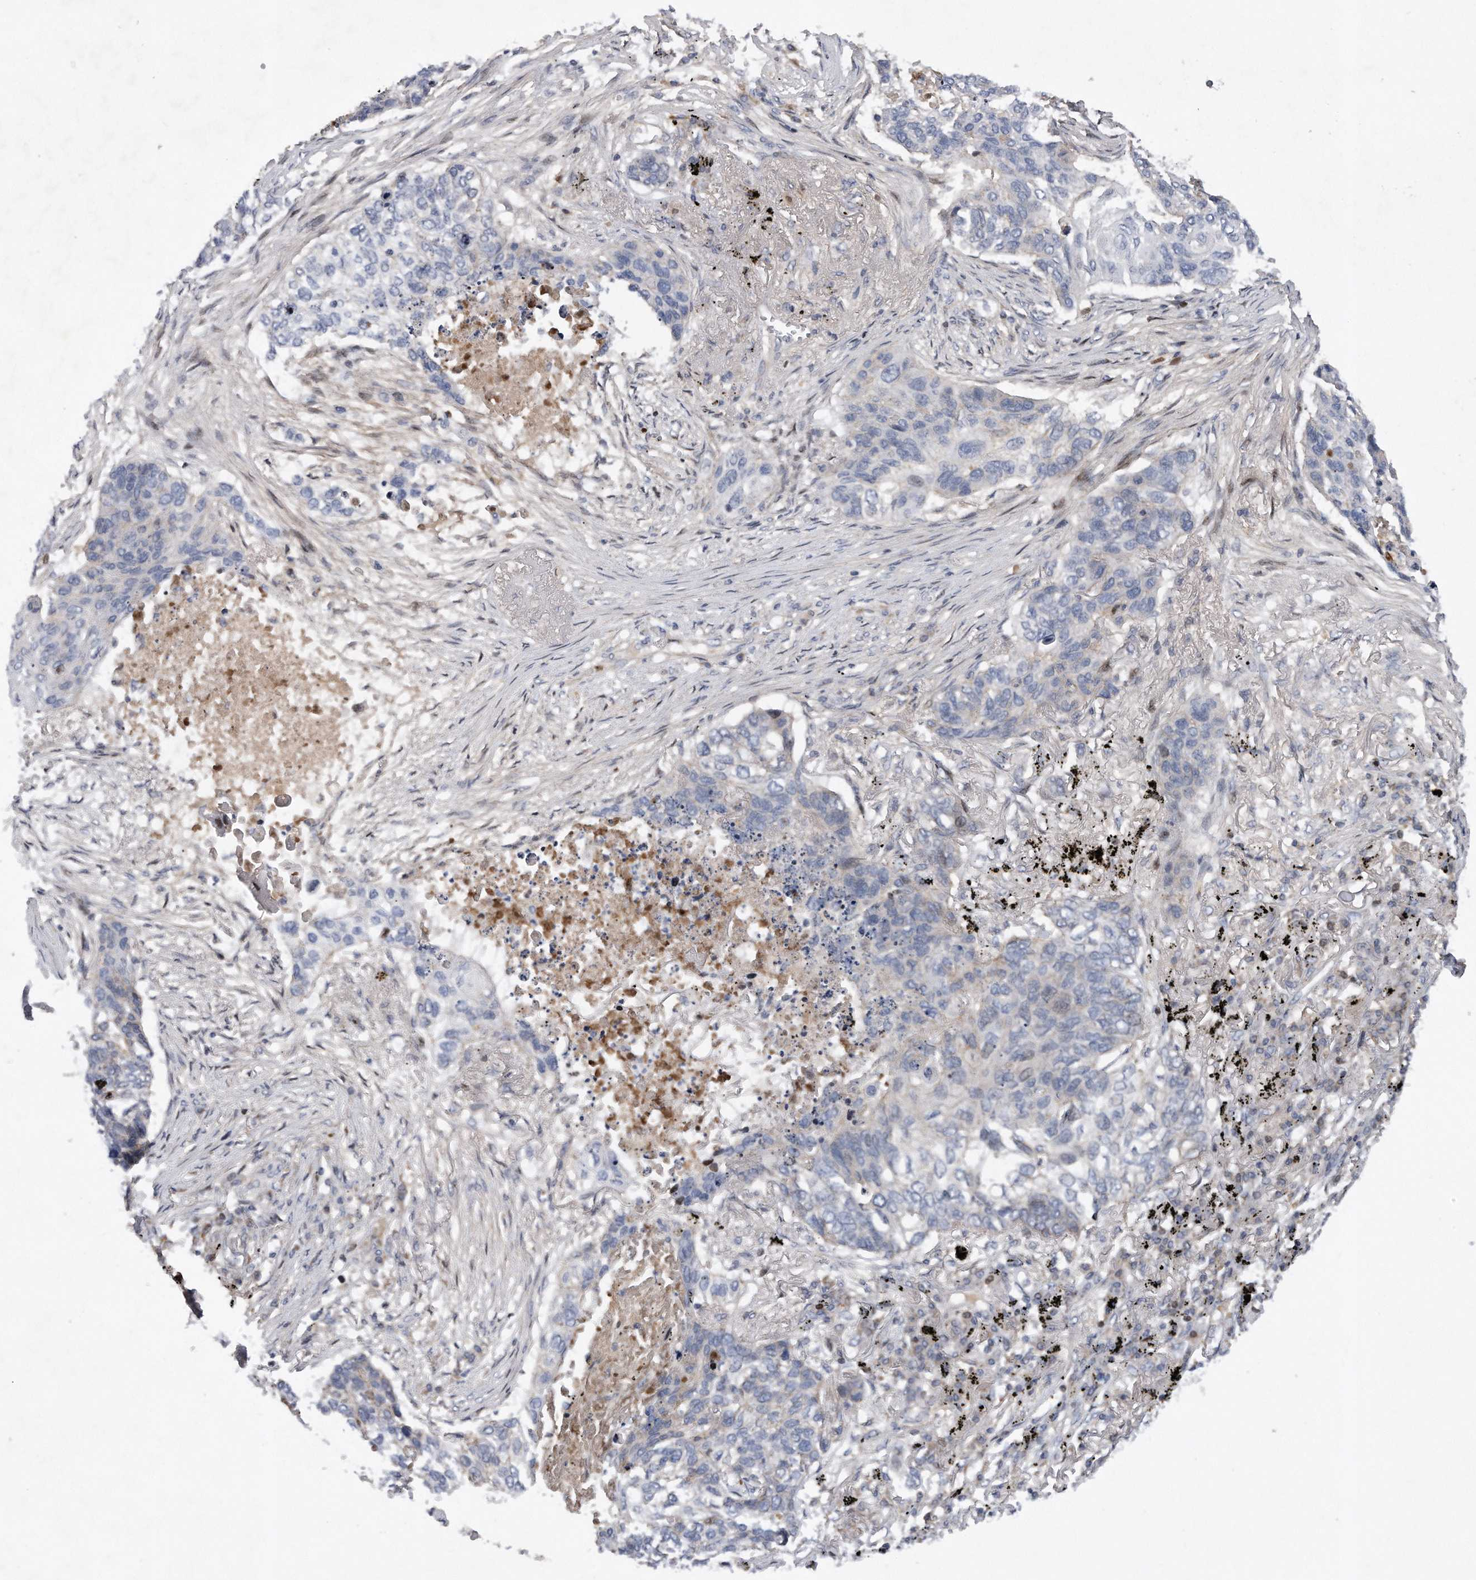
{"staining": {"intensity": "negative", "quantity": "none", "location": "none"}, "tissue": "lung cancer", "cell_type": "Tumor cells", "image_type": "cancer", "snomed": [{"axis": "morphology", "description": "Squamous cell carcinoma, NOS"}, {"axis": "topography", "description": "Lung"}], "caption": "Immunohistochemical staining of human squamous cell carcinoma (lung) reveals no significant expression in tumor cells.", "gene": "CDH12", "patient": {"sex": "female", "age": 63}}